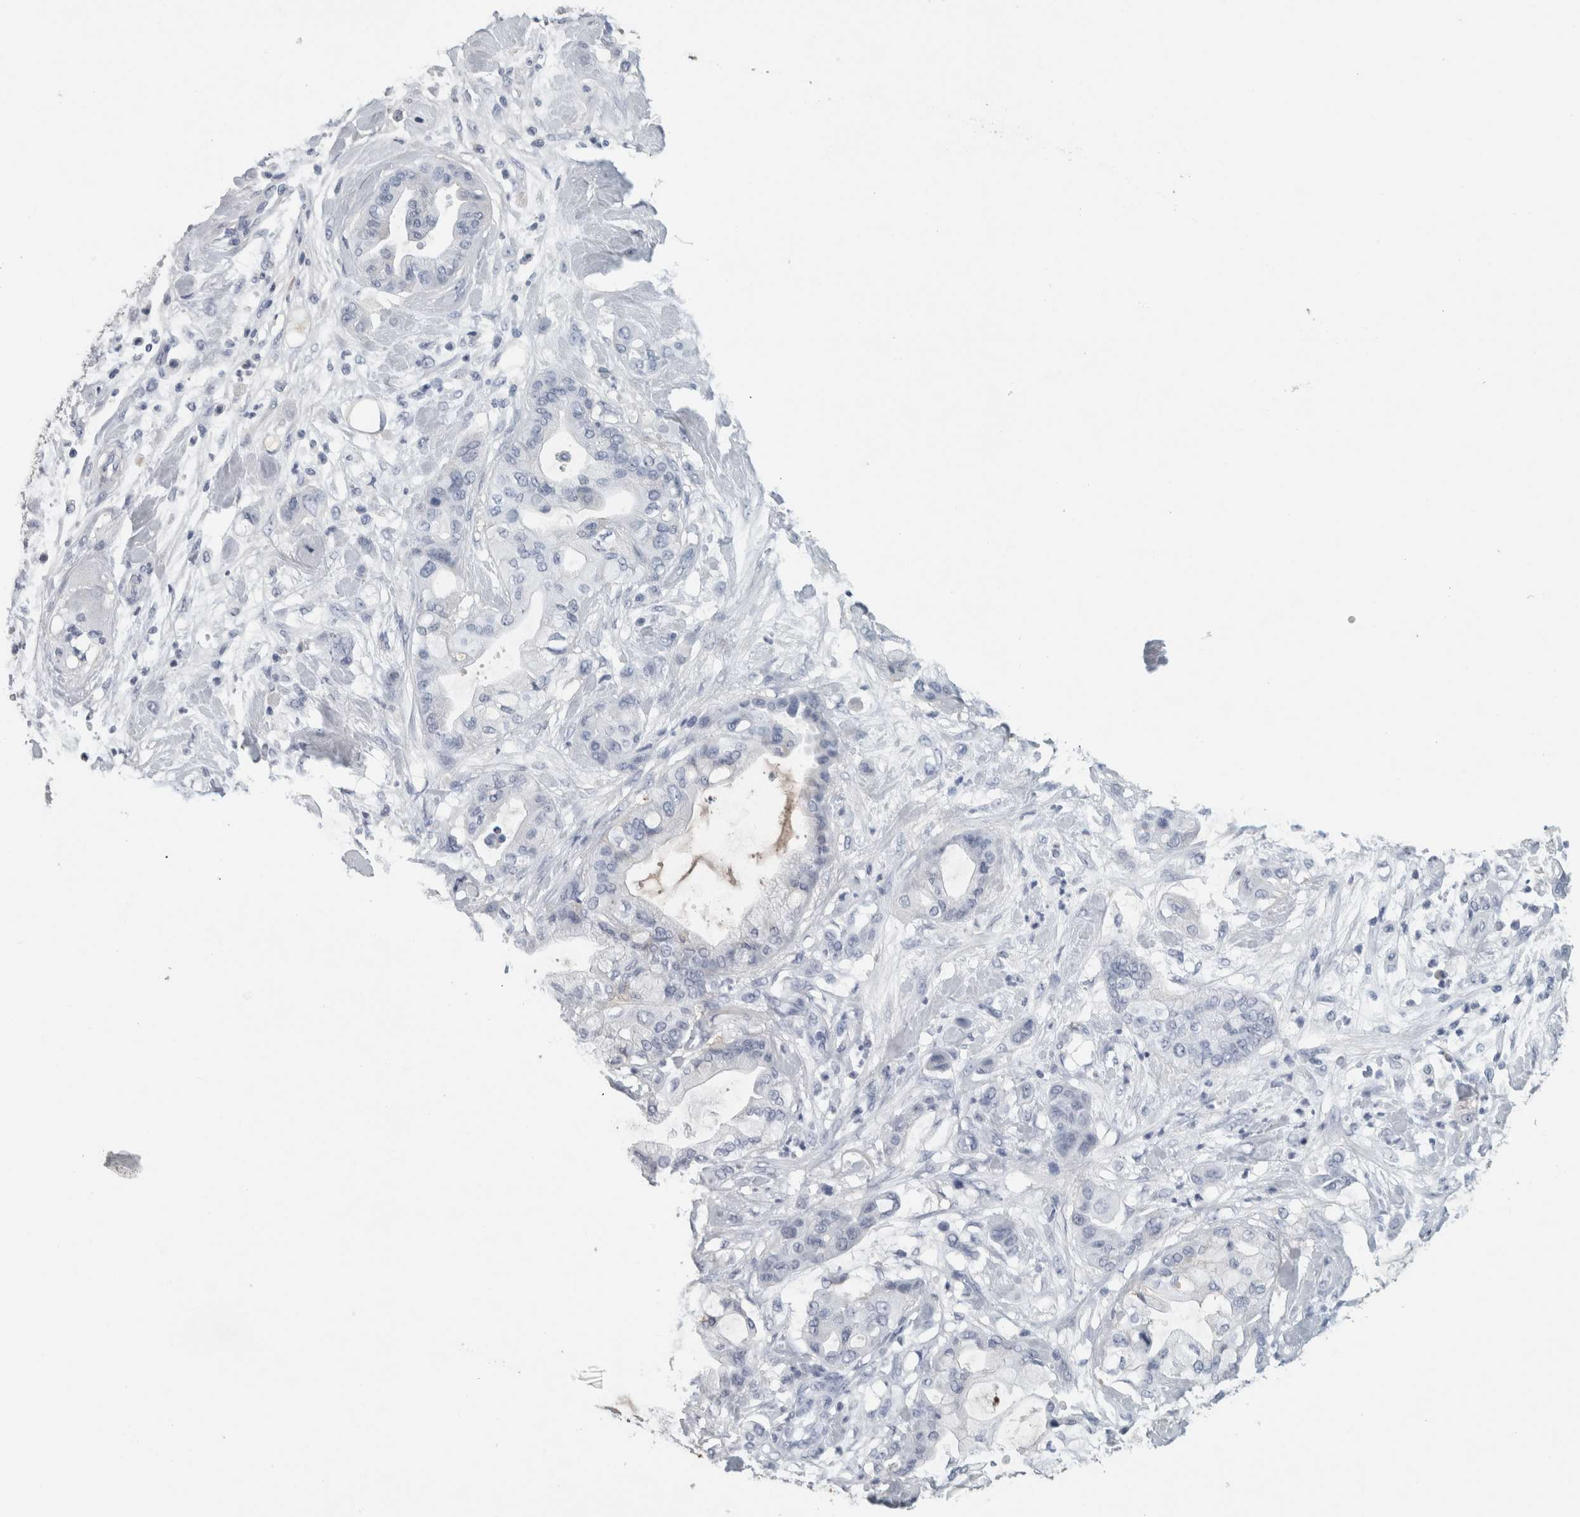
{"staining": {"intensity": "negative", "quantity": "none", "location": "none"}, "tissue": "pancreatic cancer", "cell_type": "Tumor cells", "image_type": "cancer", "snomed": [{"axis": "morphology", "description": "Adenocarcinoma, NOS"}, {"axis": "morphology", "description": "Adenocarcinoma, metastatic, NOS"}, {"axis": "topography", "description": "Lymph node"}, {"axis": "topography", "description": "Pancreas"}, {"axis": "topography", "description": "Duodenum"}], "caption": "Tumor cells are negative for brown protein staining in pancreatic cancer.", "gene": "TSPAN8", "patient": {"sex": "female", "age": 64}}